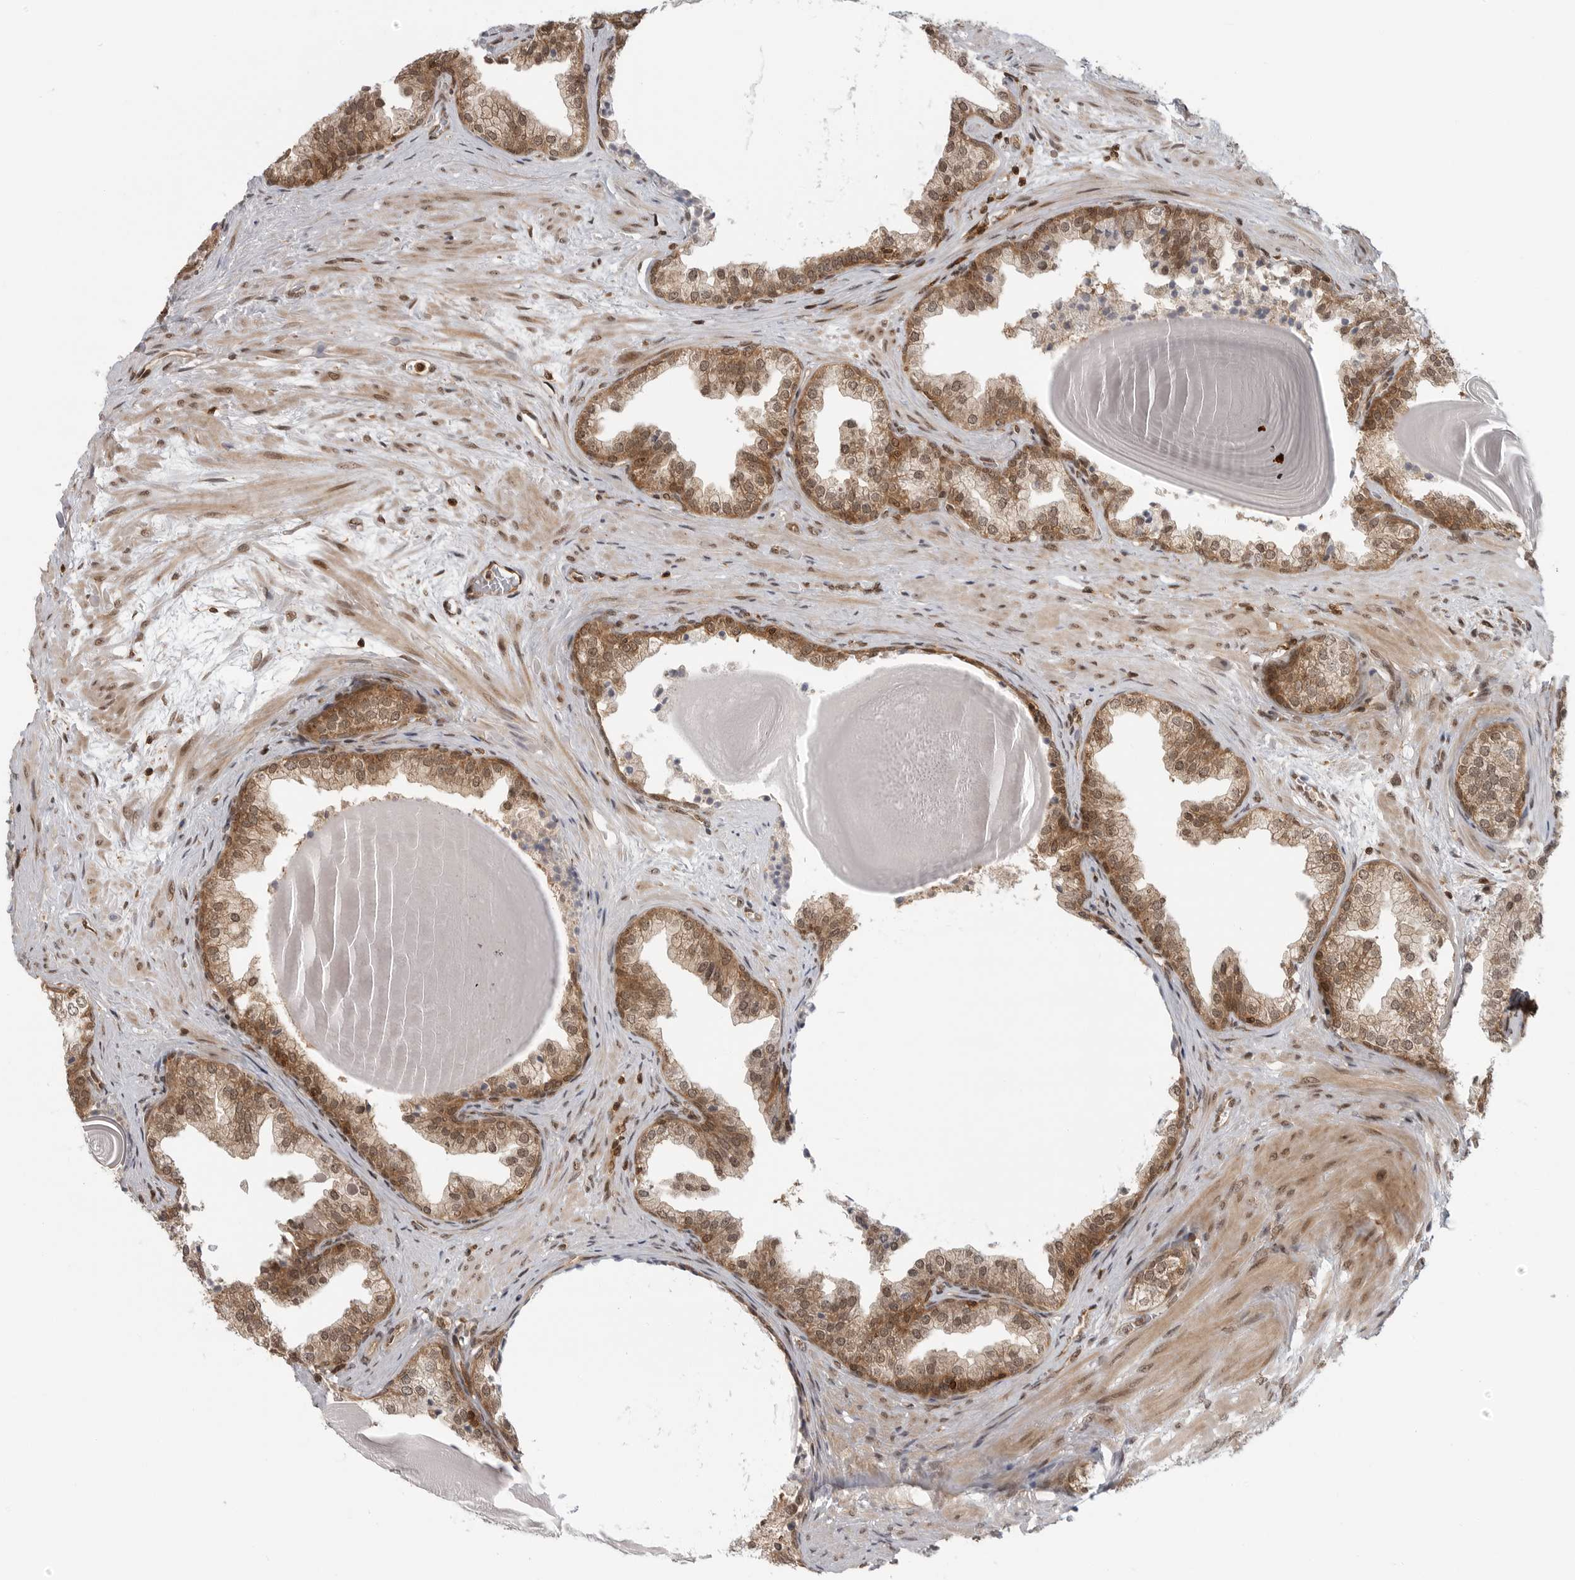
{"staining": {"intensity": "moderate", "quantity": ">75%", "location": "cytoplasmic/membranous,nuclear"}, "tissue": "prostate", "cell_type": "Glandular cells", "image_type": "normal", "snomed": [{"axis": "morphology", "description": "Normal tissue, NOS"}, {"axis": "topography", "description": "Prostate"}], "caption": "DAB immunohistochemical staining of benign prostate exhibits moderate cytoplasmic/membranous,nuclear protein positivity in about >75% of glandular cells.", "gene": "SZRD1", "patient": {"sex": "male", "age": 48}}